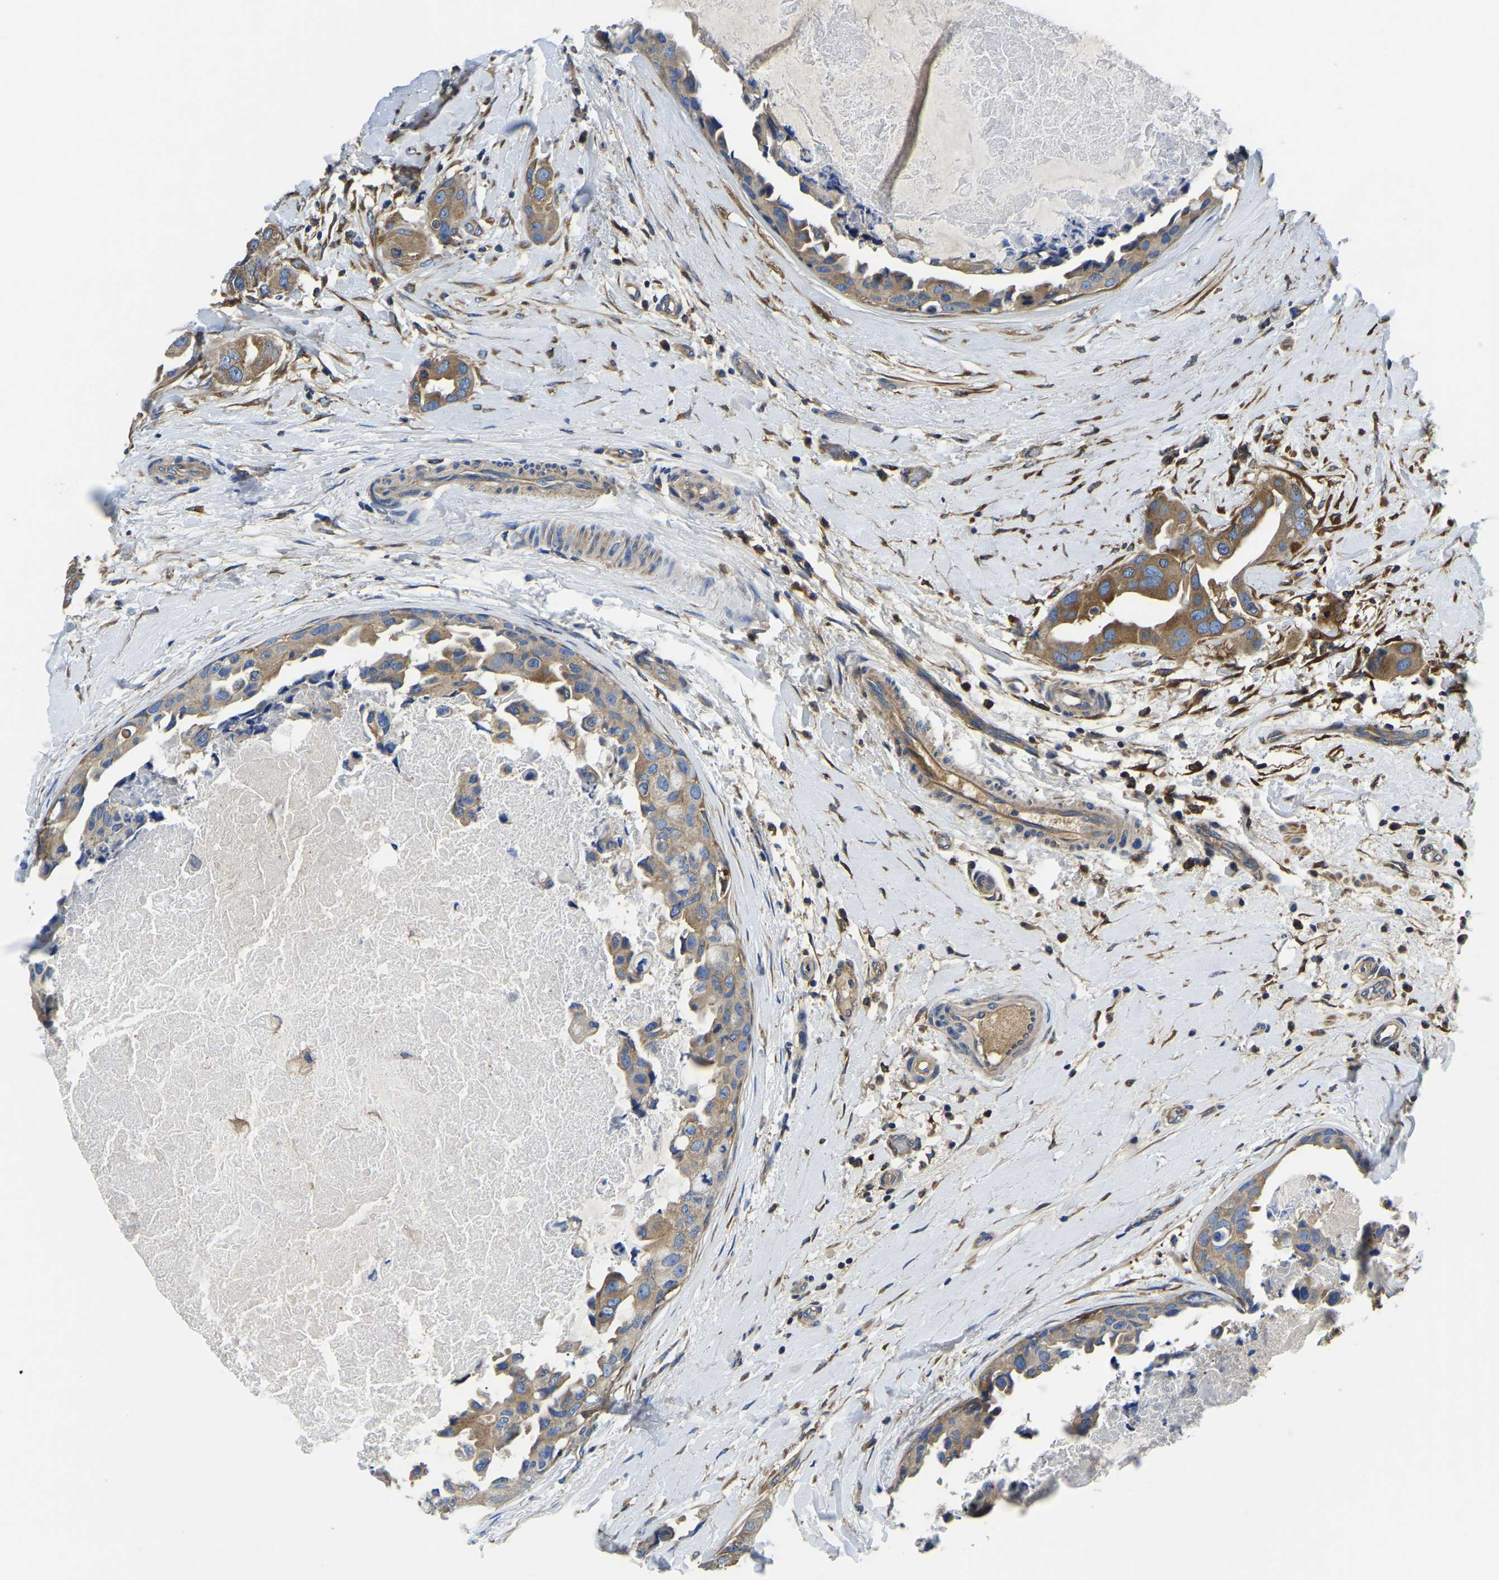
{"staining": {"intensity": "moderate", "quantity": ">75%", "location": "cytoplasmic/membranous"}, "tissue": "breast cancer", "cell_type": "Tumor cells", "image_type": "cancer", "snomed": [{"axis": "morphology", "description": "Duct carcinoma"}, {"axis": "topography", "description": "Breast"}], "caption": "This photomicrograph reveals intraductal carcinoma (breast) stained with immunohistochemistry (IHC) to label a protein in brown. The cytoplasmic/membranous of tumor cells show moderate positivity for the protein. Nuclei are counter-stained blue.", "gene": "STAT2", "patient": {"sex": "female", "age": 40}}